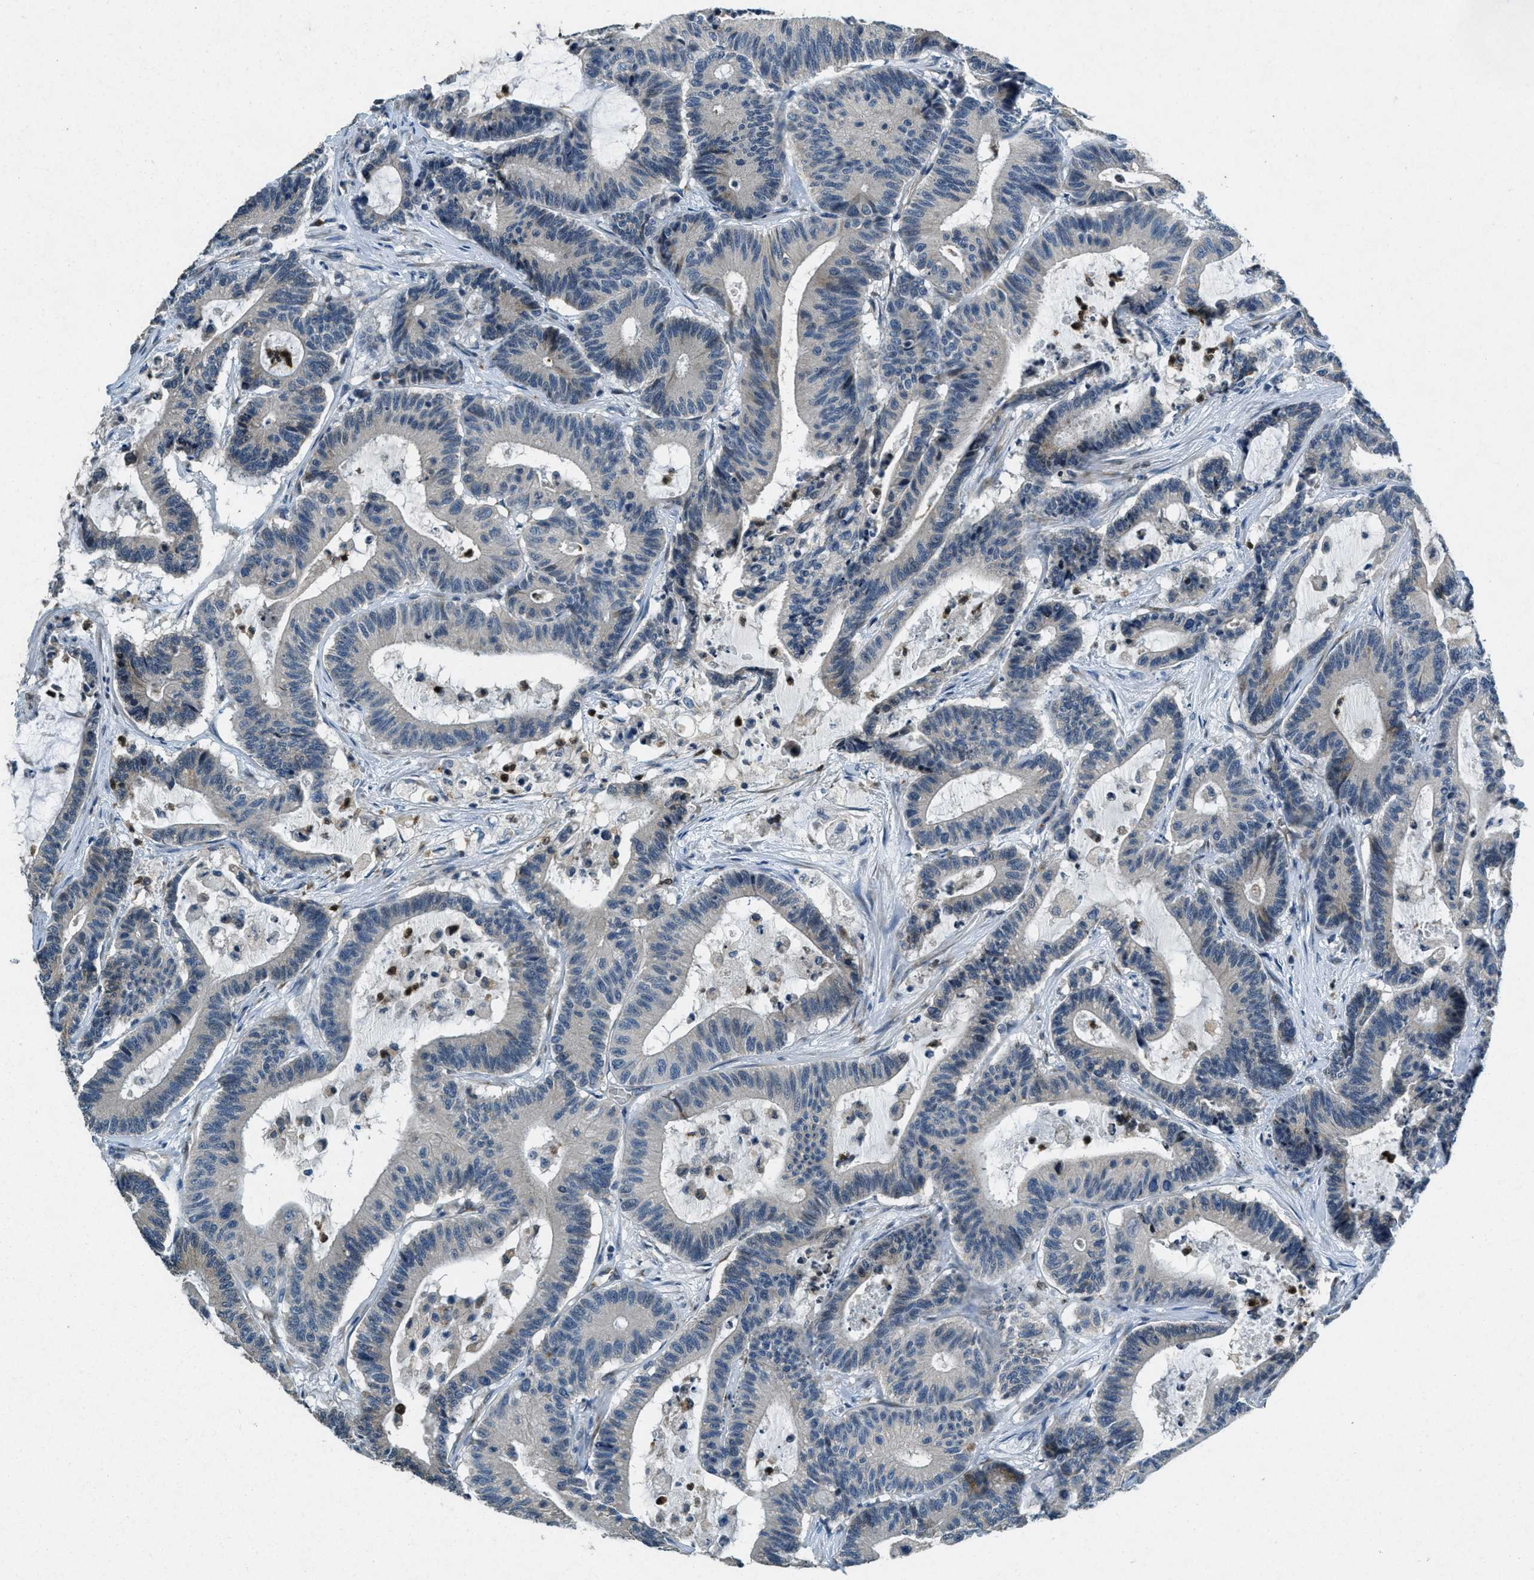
{"staining": {"intensity": "moderate", "quantity": "<25%", "location": "cytoplasmic/membranous"}, "tissue": "colorectal cancer", "cell_type": "Tumor cells", "image_type": "cancer", "snomed": [{"axis": "morphology", "description": "Adenocarcinoma, NOS"}, {"axis": "topography", "description": "Colon"}], "caption": "Immunohistochemical staining of human colorectal cancer (adenocarcinoma) reveals low levels of moderate cytoplasmic/membranous protein expression in about <25% of tumor cells.", "gene": "RAB3D", "patient": {"sex": "female", "age": 84}}